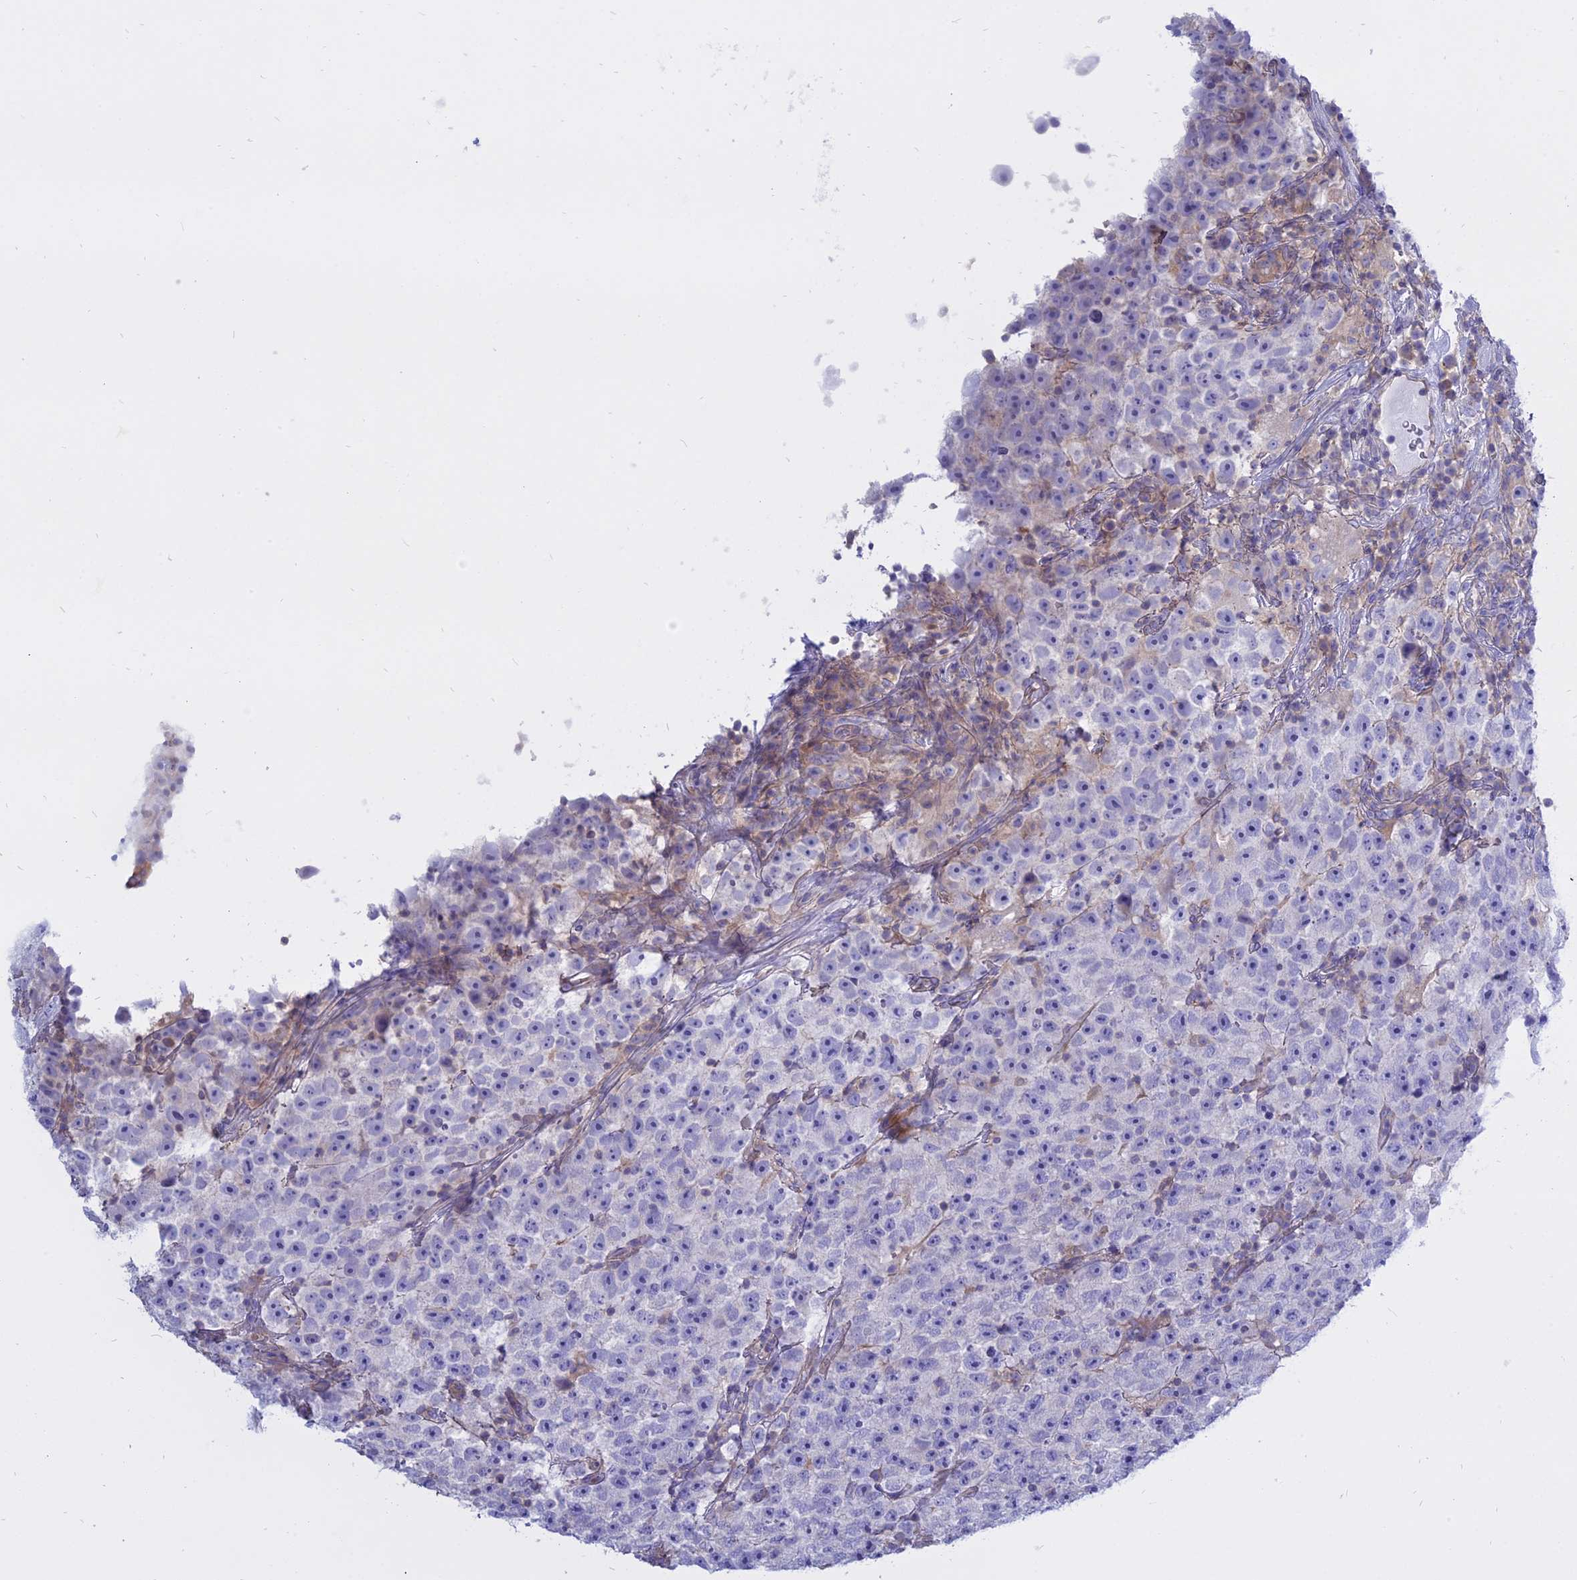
{"staining": {"intensity": "negative", "quantity": "none", "location": "none"}, "tissue": "testis cancer", "cell_type": "Tumor cells", "image_type": "cancer", "snomed": [{"axis": "morphology", "description": "Seminoma, NOS"}, {"axis": "topography", "description": "Testis"}], "caption": "This is an immunohistochemistry photomicrograph of seminoma (testis). There is no staining in tumor cells.", "gene": "AHCYL1", "patient": {"sex": "male", "age": 22}}